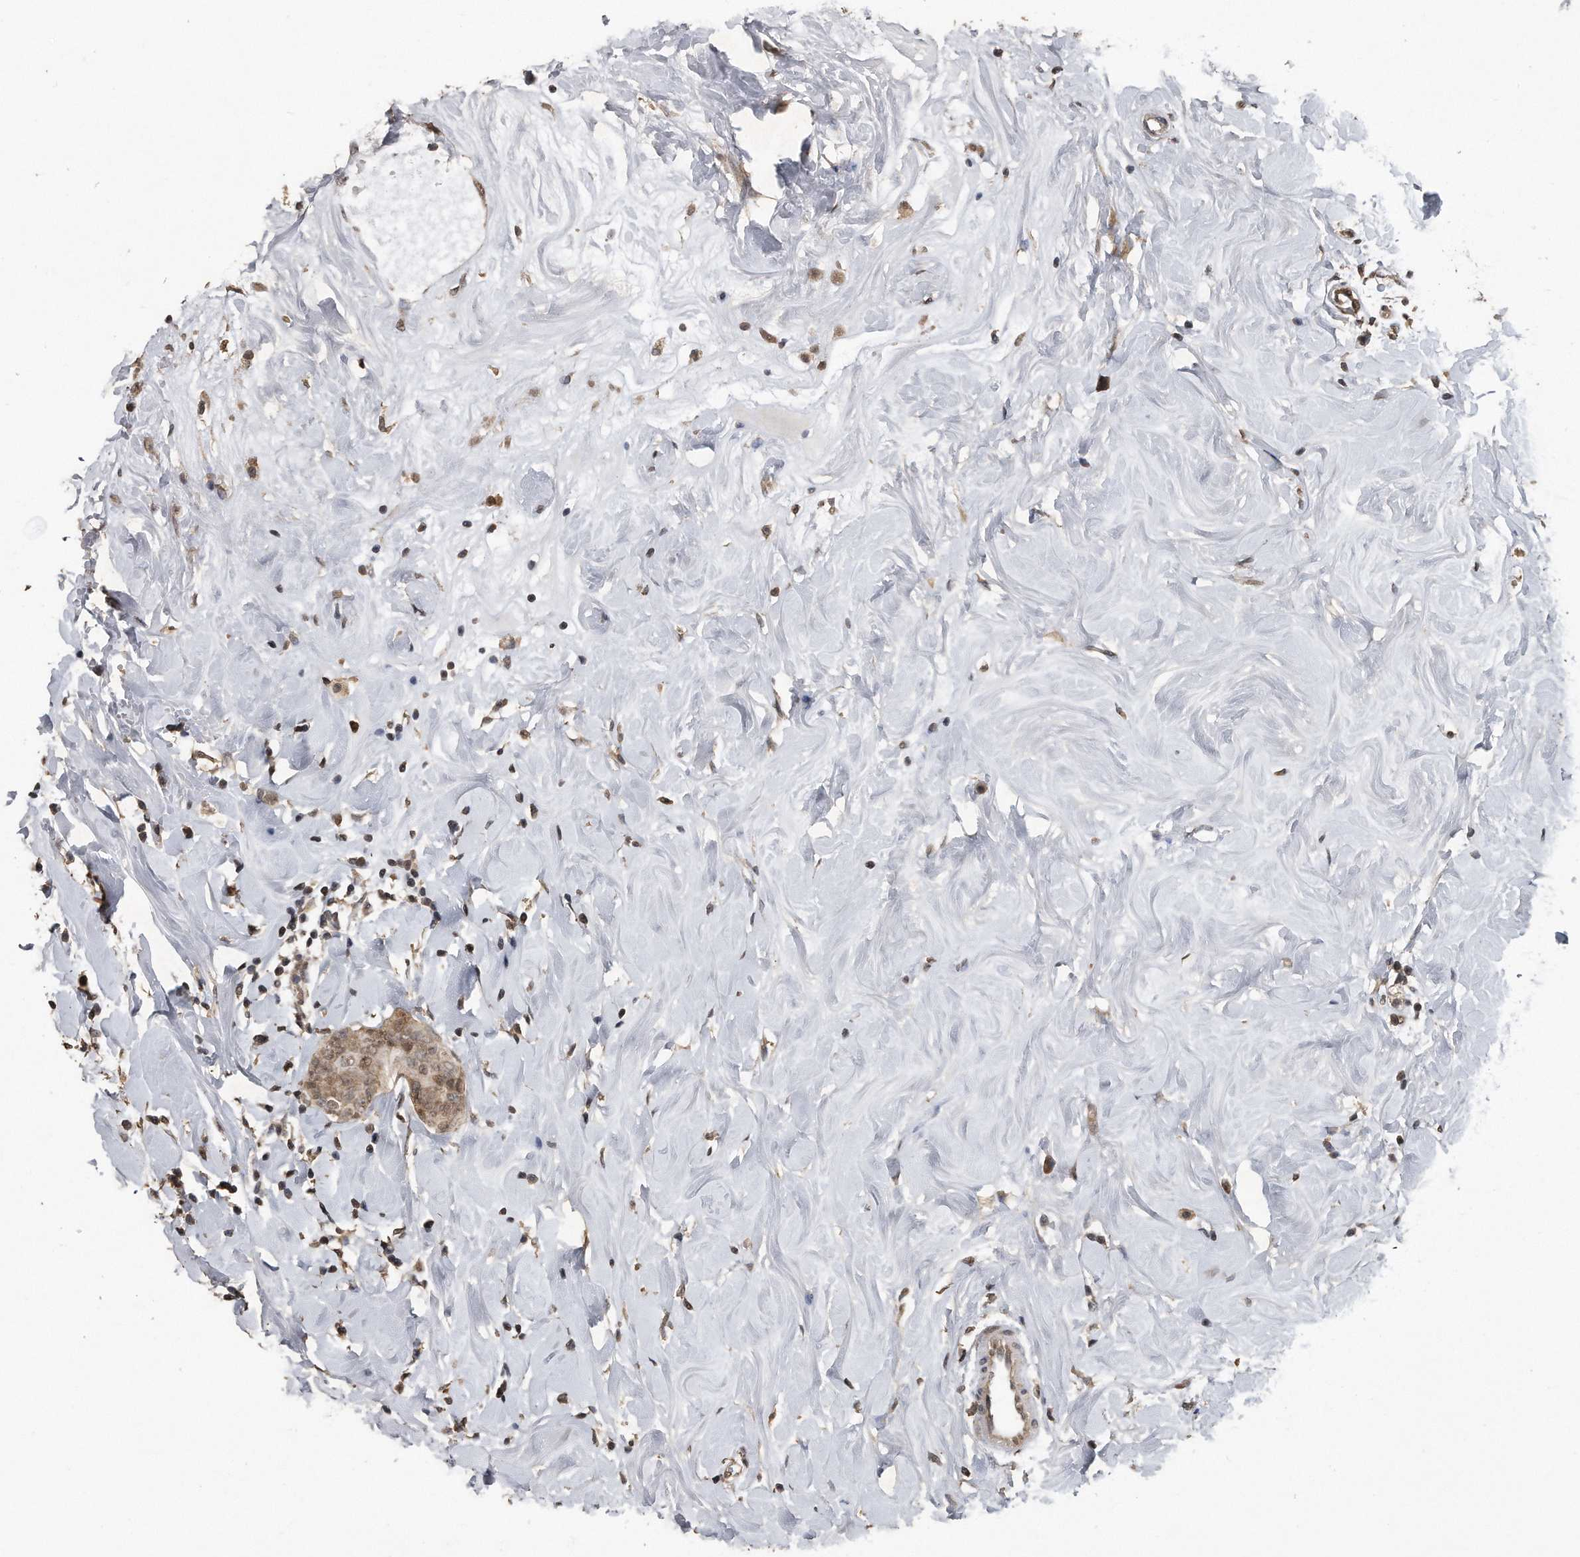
{"staining": {"intensity": "moderate", "quantity": ">75%", "location": "cytoplasmic/membranous,nuclear"}, "tissue": "breast cancer", "cell_type": "Tumor cells", "image_type": "cancer", "snomed": [{"axis": "morphology", "description": "Normal tissue, NOS"}, {"axis": "morphology", "description": "Duct carcinoma"}, {"axis": "topography", "description": "Breast"}], "caption": "Protein analysis of invasive ductal carcinoma (breast) tissue reveals moderate cytoplasmic/membranous and nuclear staining in about >75% of tumor cells. The staining was performed using DAB, with brown indicating positive protein expression. Nuclei are stained blue with hematoxylin.", "gene": "CRYZL1", "patient": {"sex": "female", "age": 40}}